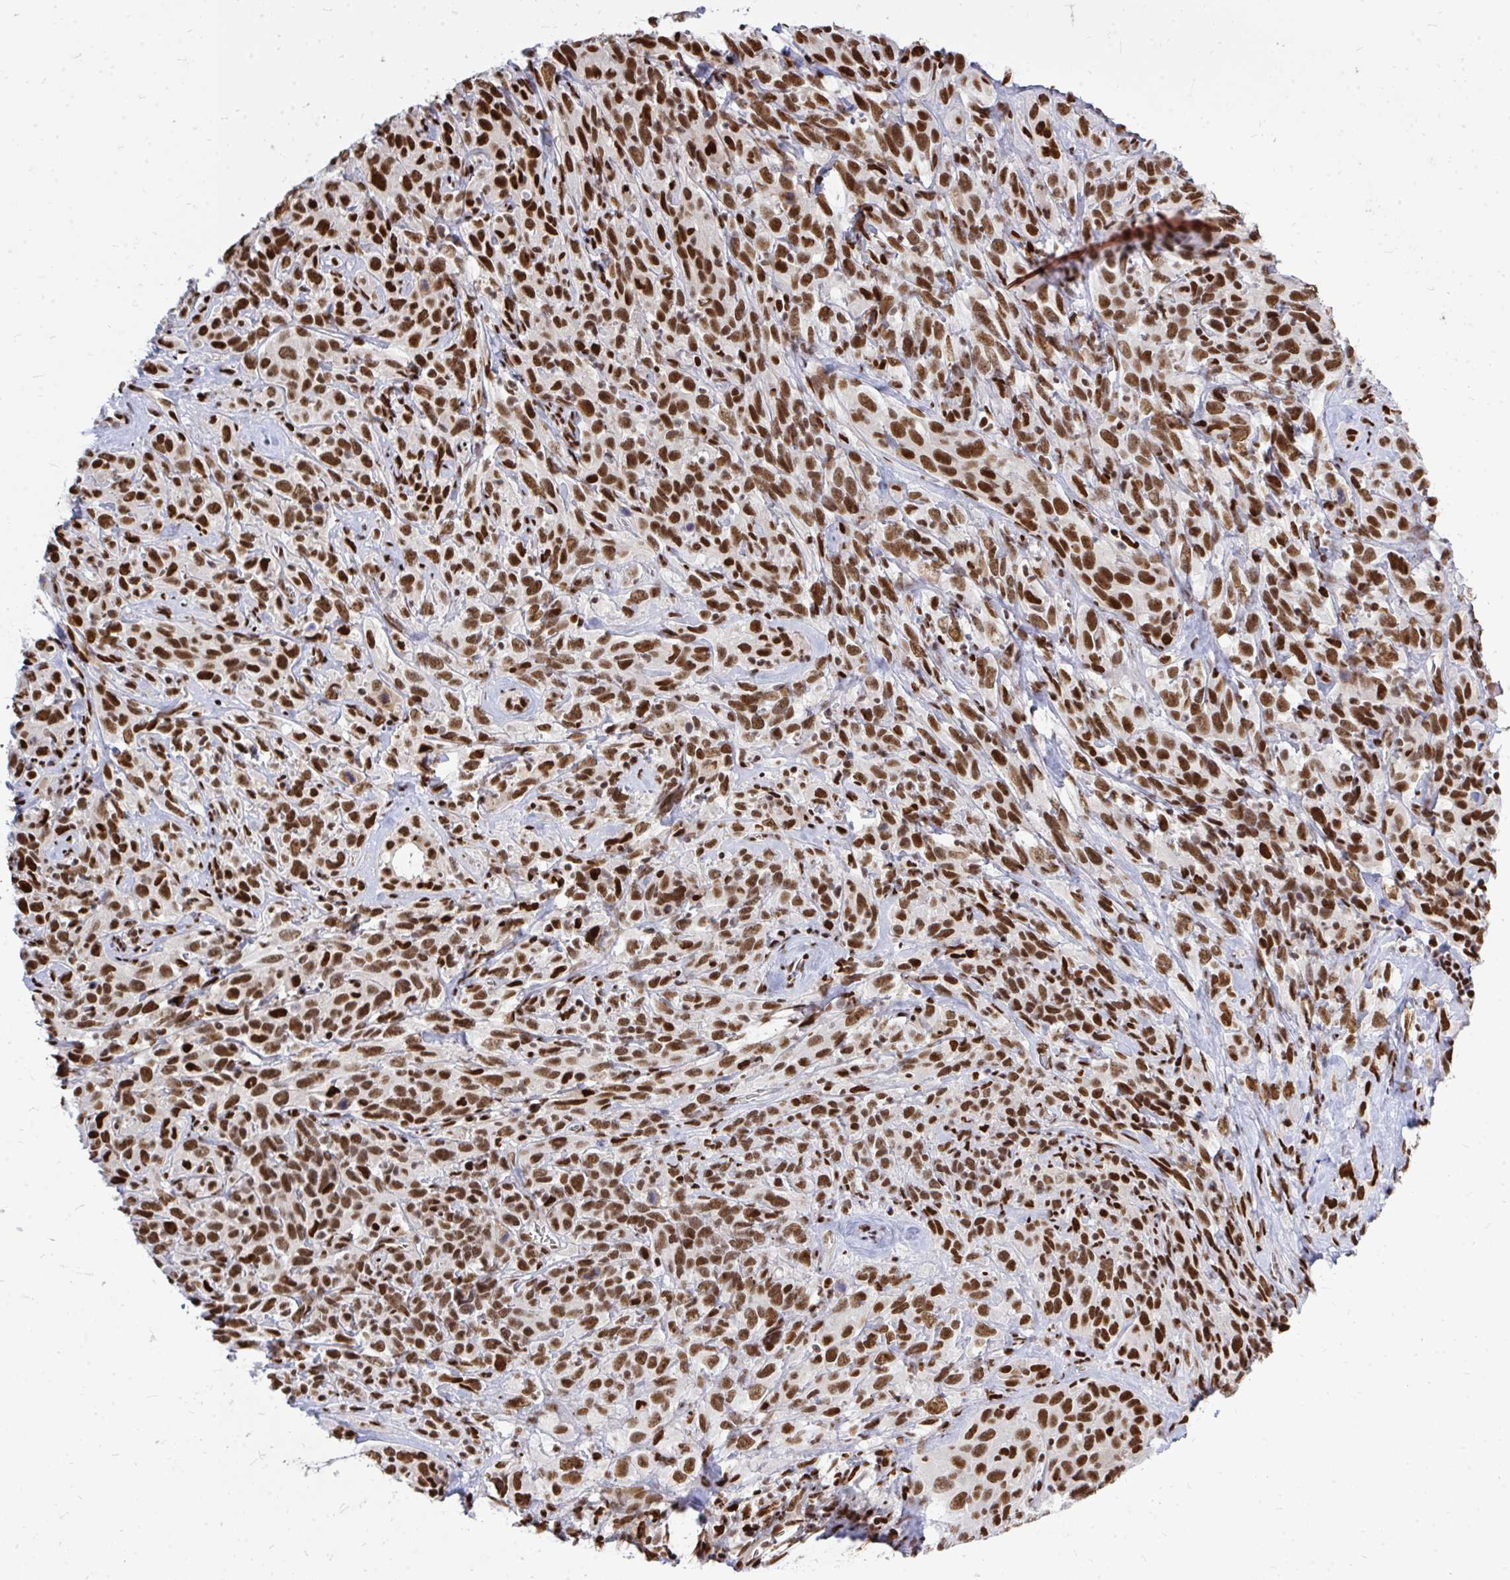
{"staining": {"intensity": "strong", "quantity": ">75%", "location": "nuclear"}, "tissue": "cervical cancer", "cell_type": "Tumor cells", "image_type": "cancer", "snomed": [{"axis": "morphology", "description": "Normal tissue, NOS"}, {"axis": "morphology", "description": "Squamous cell carcinoma, NOS"}, {"axis": "topography", "description": "Cervix"}], "caption": "Cervical cancer (squamous cell carcinoma) stained with DAB (3,3'-diaminobenzidine) immunohistochemistry exhibits high levels of strong nuclear expression in about >75% of tumor cells.", "gene": "TBL1Y", "patient": {"sex": "female", "age": 51}}